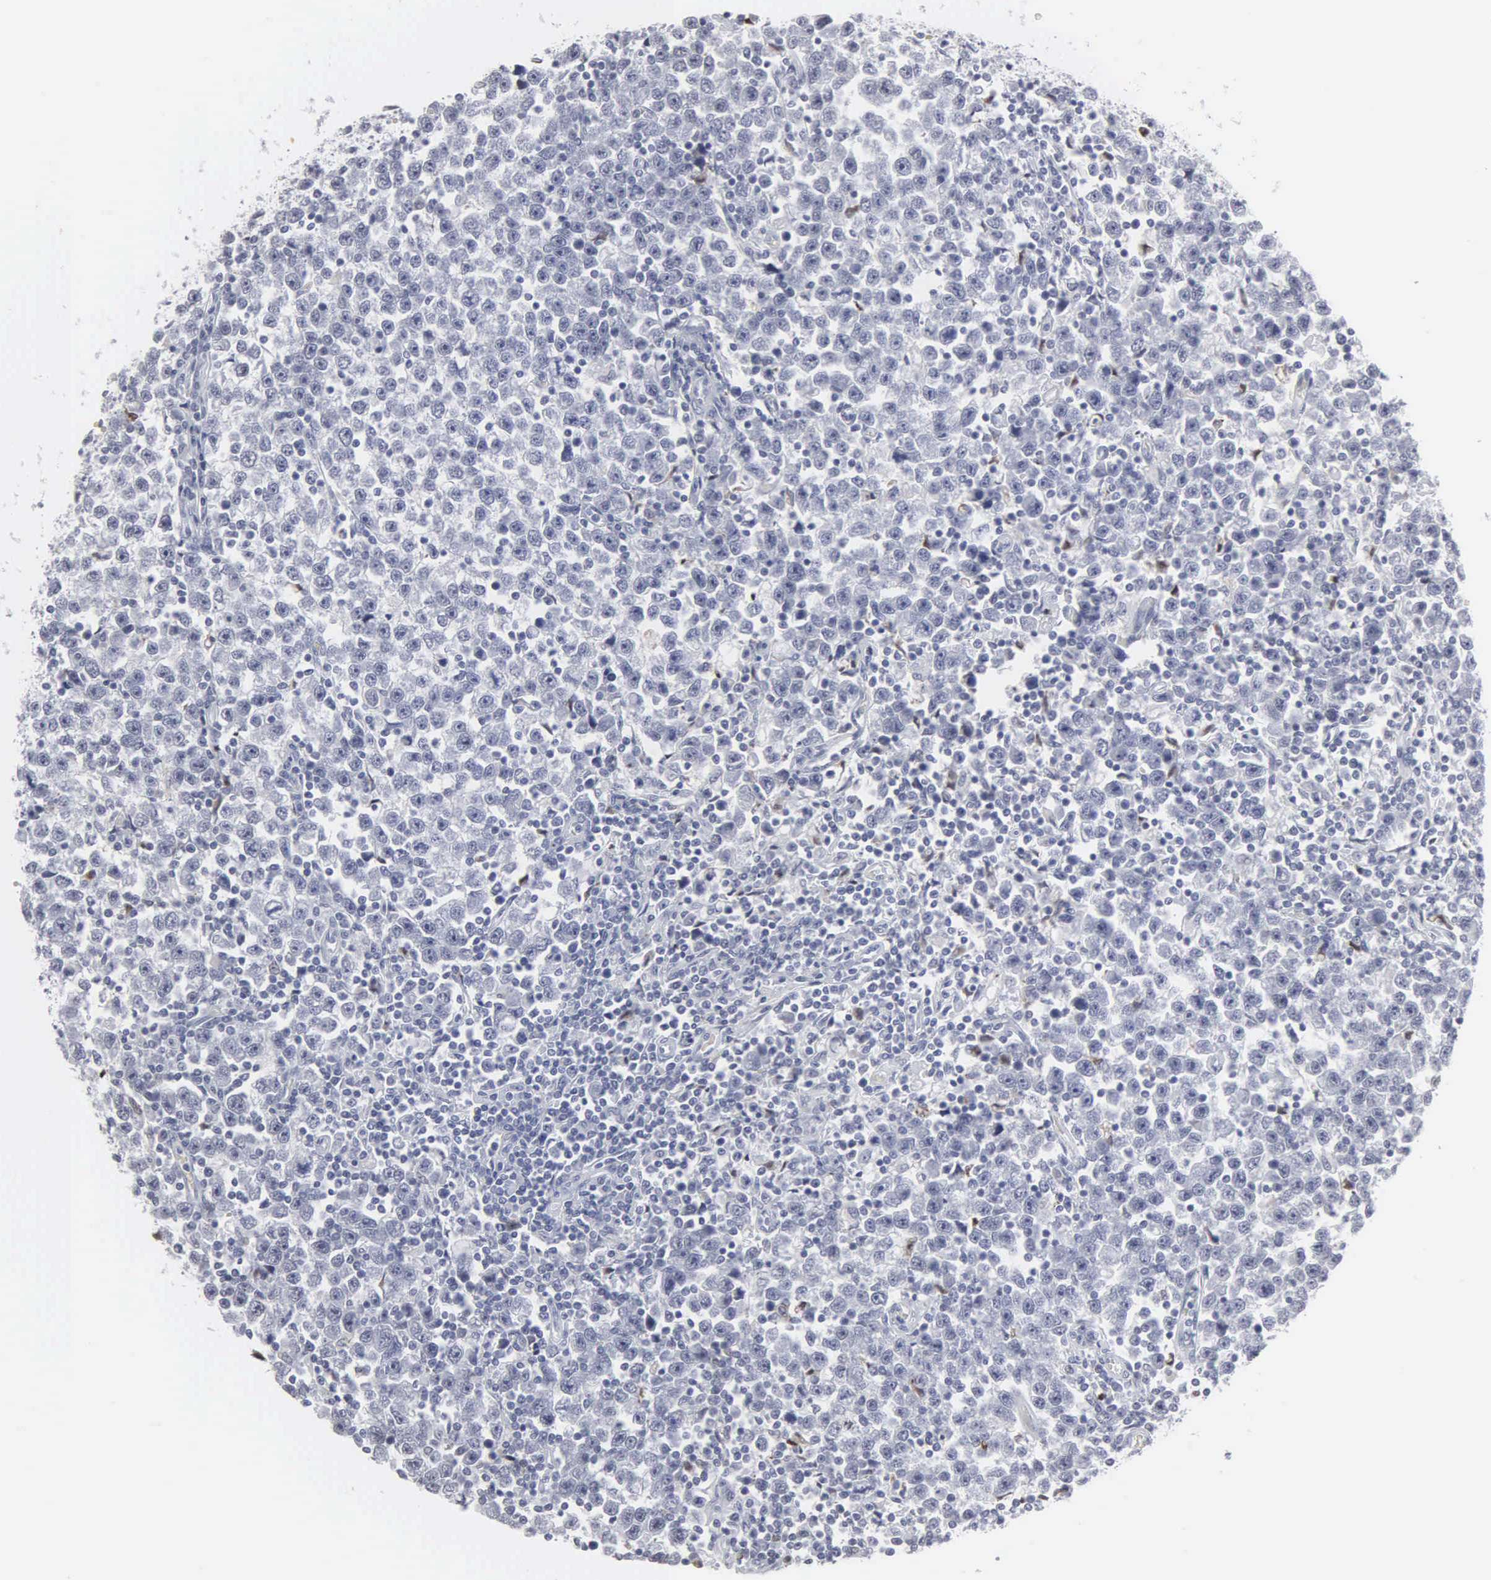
{"staining": {"intensity": "negative", "quantity": "none", "location": "none"}, "tissue": "testis cancer", "cell_type": "Tumor cells", "image_type": "cancer", "snomed": [{"axis": "morphology", "description": "Seminoma, NOS"}, {"axis": "topography", "description": "Testis"}], "caption": "IHC histopathology image of neoplastic tissue: human testis cancer (seminoma) stained with DAB (3,3'-diaminobenzidine) displays no significant protein staining in tumor cells. (DAB (3,3'-diaminobenzidine) IHC with hematoxylin counter stain).", "gene": "SPIN3", "patient": {"sex": "male", "age": 43}}